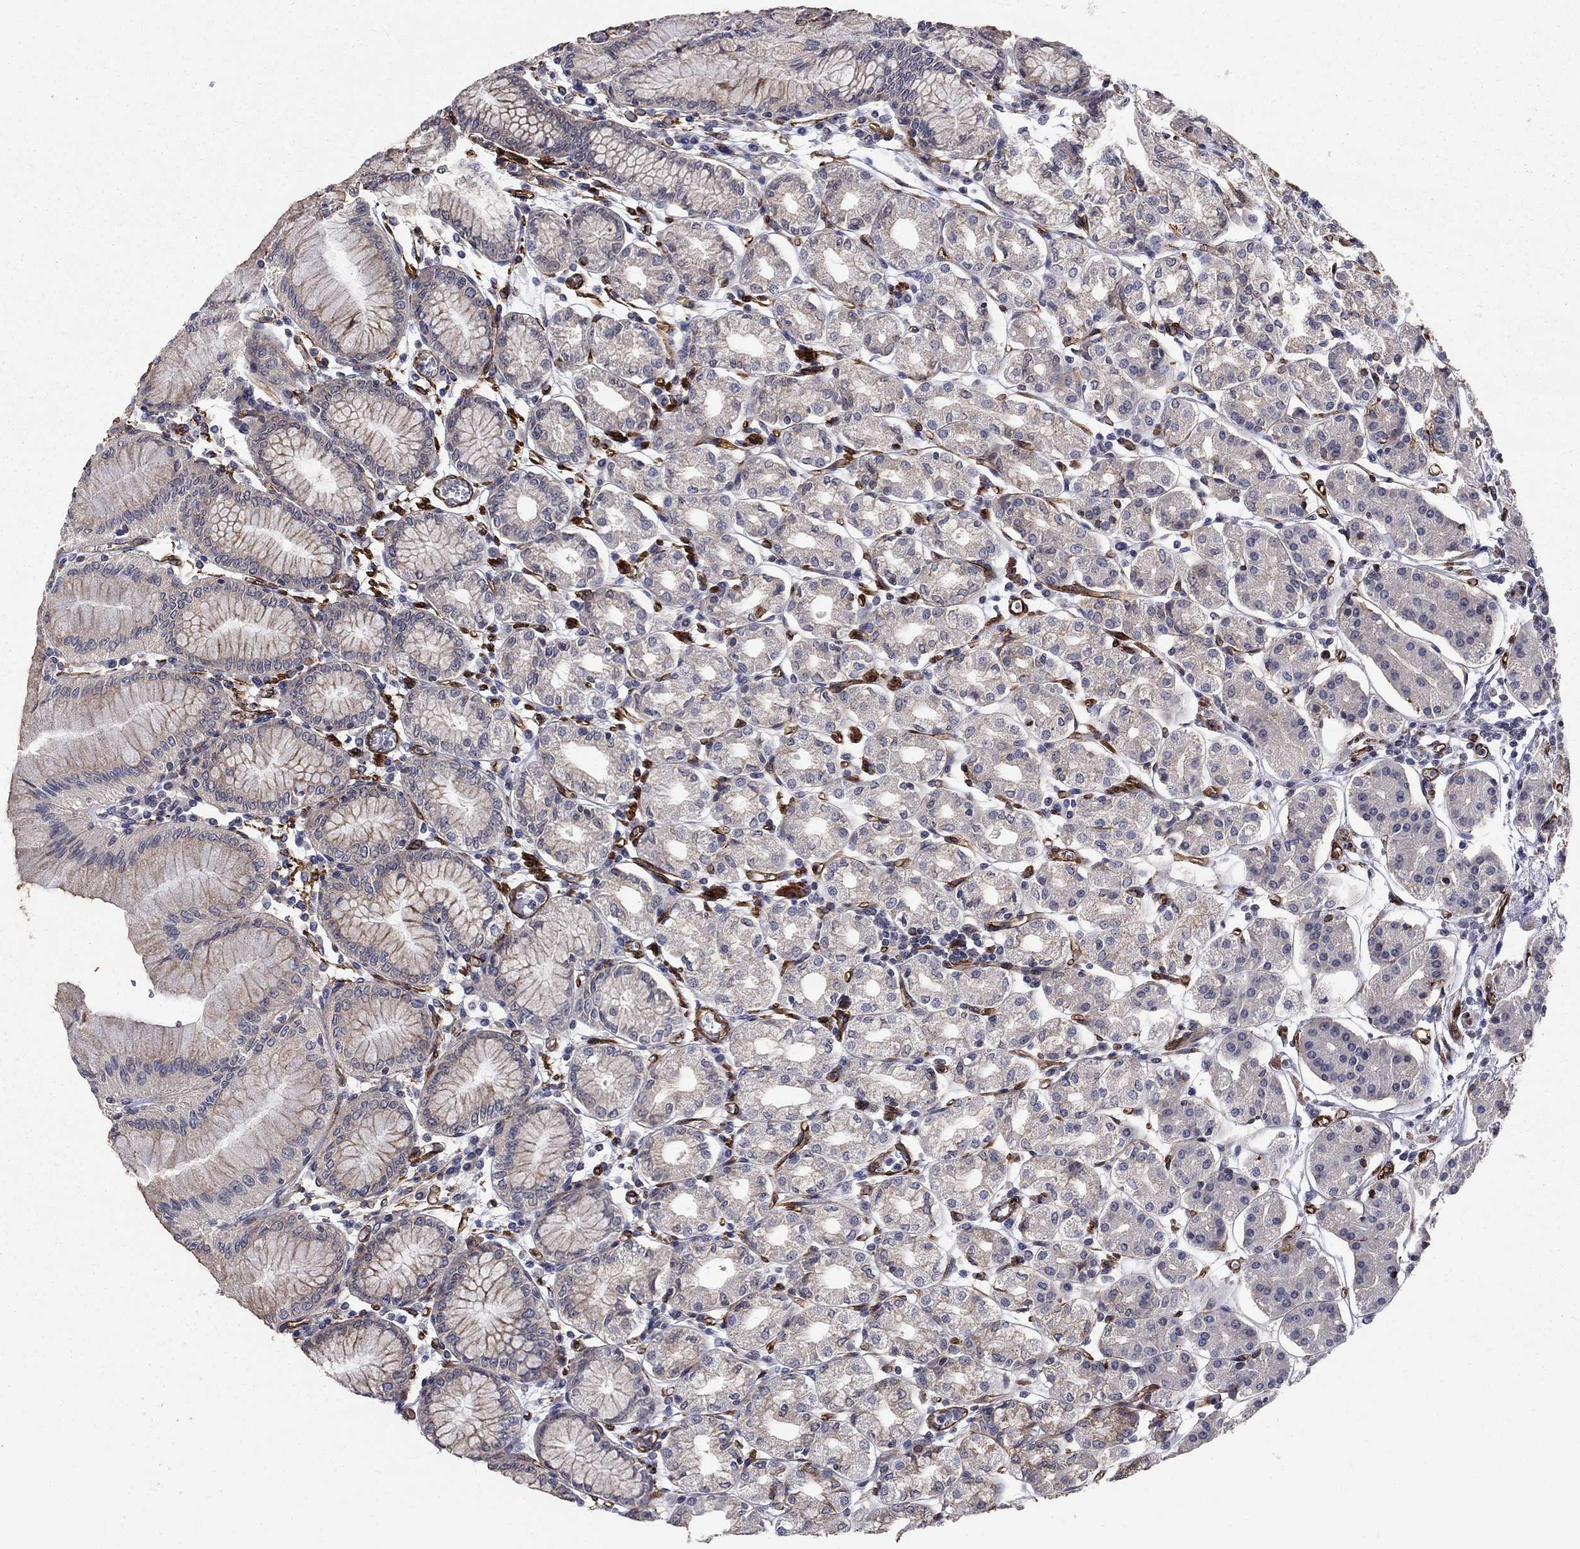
{"staining": {"intensity": "moderate", "quantity": "<25%", "location": "cytoplasmic/membranous"}, "tissue": "stomach", "cell_type": "Glandular cells", "image_type": "normal", "snomed": [{"axis": "morphology", "description": "Normal tissue, NOS"}, {"axis": "topography", "description": "Skeletal muscle"}, {"axis": "topography", "description": "Stomach"}], "caption": "The histopathology image displays immunohistochemical staining of unremarkable stomach. There is moderate cytoplasmic/membranous staining is appreciated in approximately <25% of glandular cells.", "gene": "SYNC", "patient": {"sex": "female", "age": 57}}